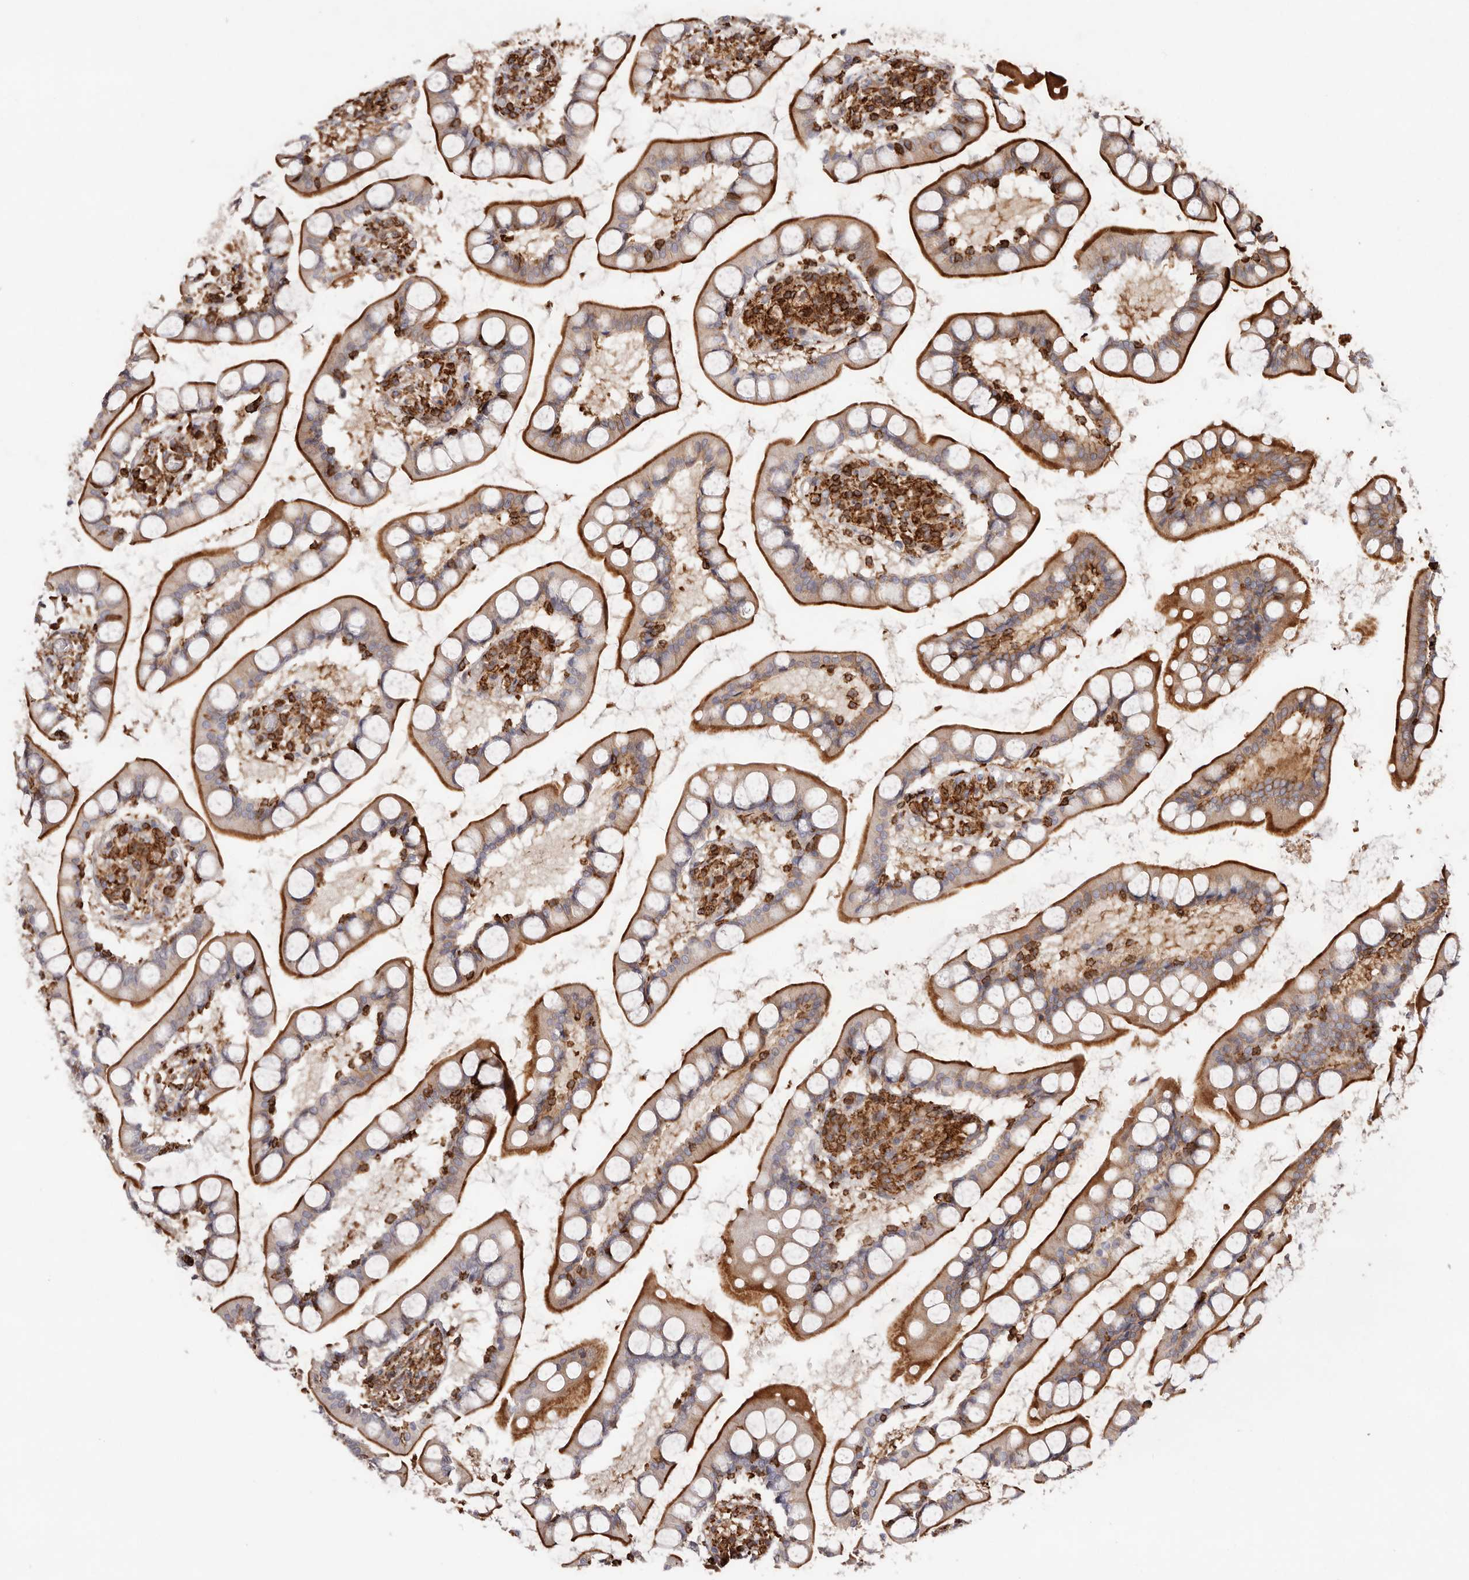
{"staining": {"intensity": "strong", "quantity": ">75%", "location": "cytoplasmic/membranous"}, "tissue": "small intestine", "cell_type": "Glandular cells", "image_type": "normal", "snomed": [{"axis": "morphology", "description": "Normal tissue, NOS"}, {"axis": "topography", "description": "Small intestine"}], "caption": "Immunohistochemical staining of benign human small intestine demonstrates strong cytoplasmic/membranous protein positivity in approximately >75% of glandular cells. (brown staining indicates protein expression, while blue staining denotes nuclei).", "gene": "PTPN22", "patient": {"sex": "male", "age": 52}}